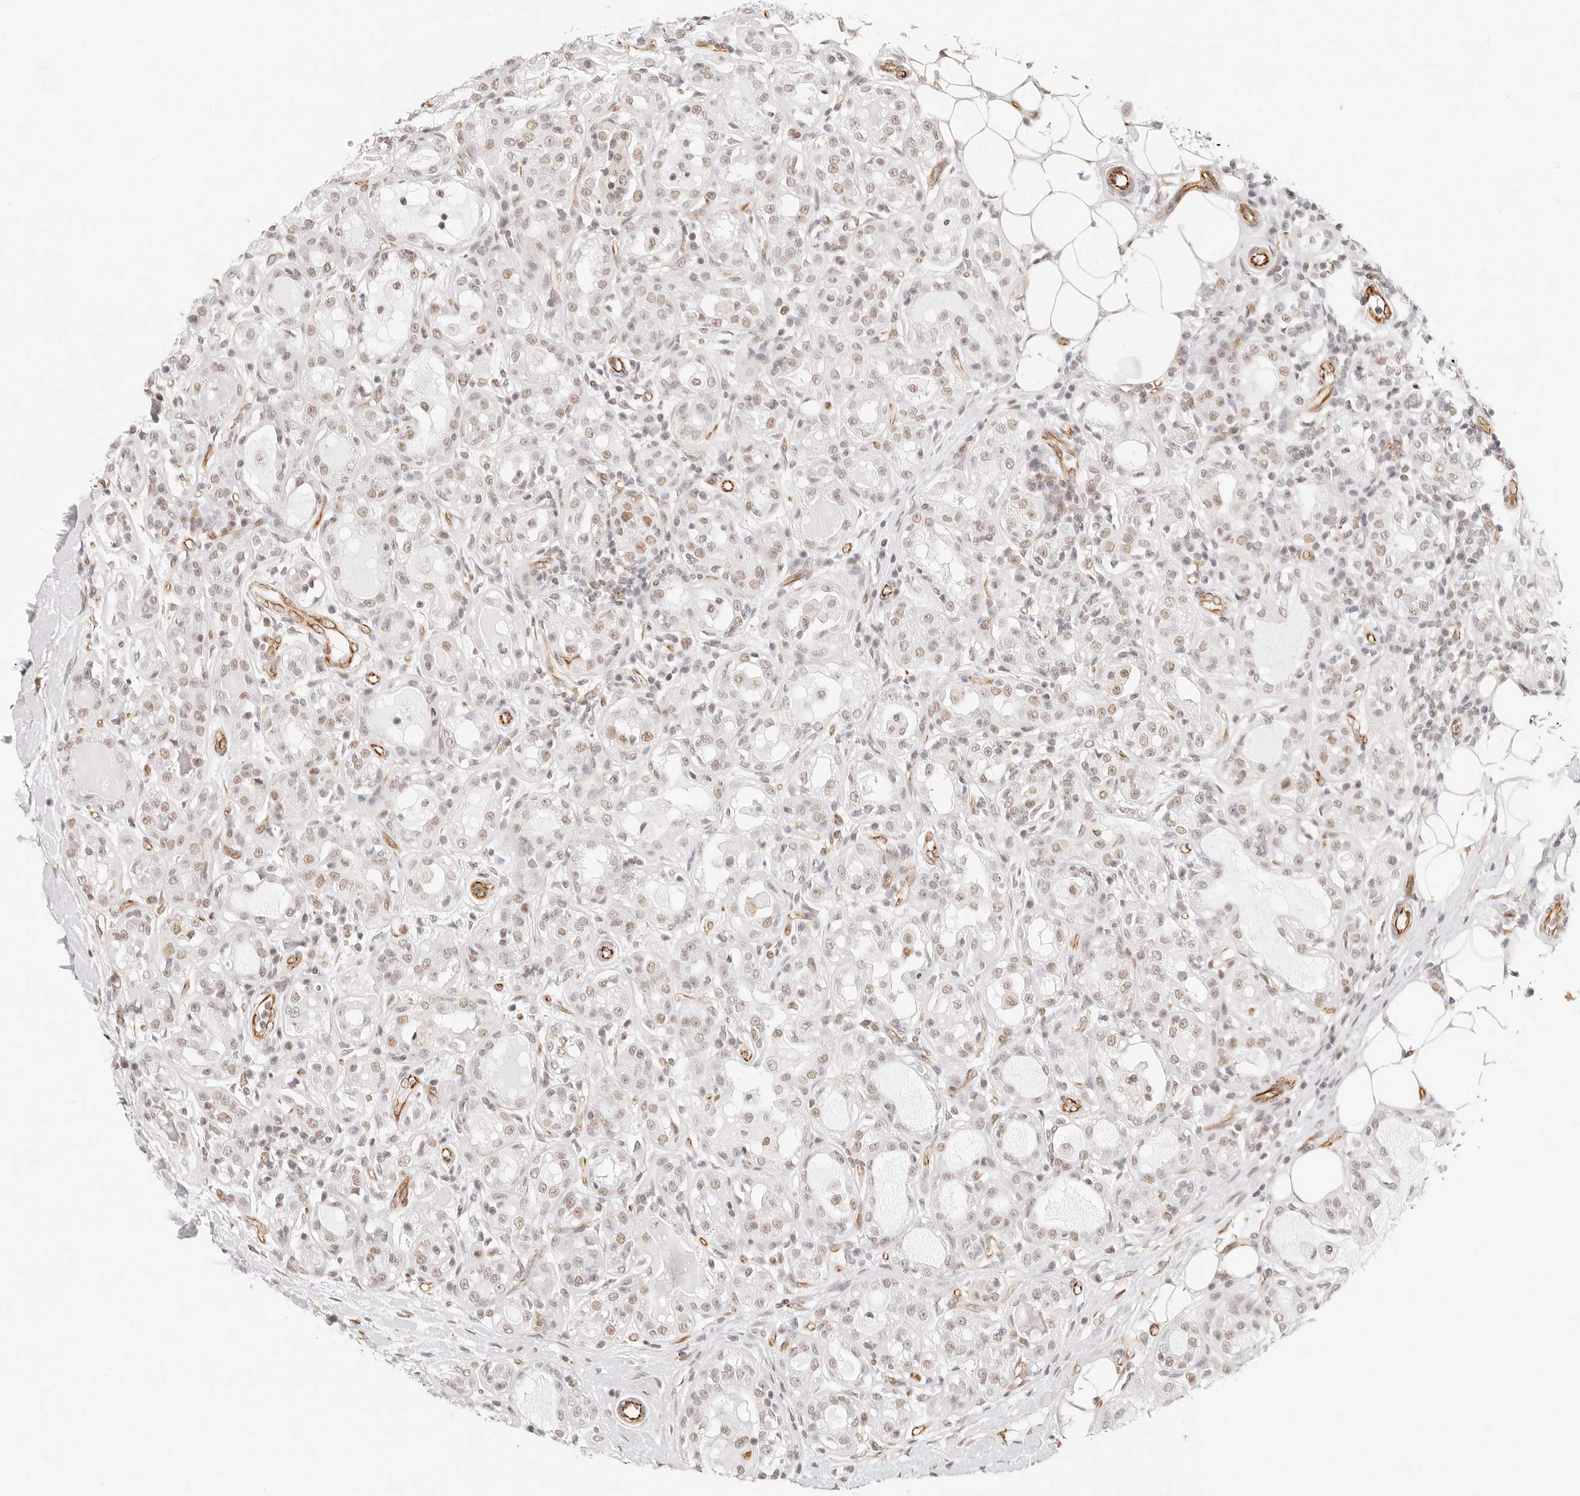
{"staining": {"intensity": "weak", "quantity": "25%-75%", "location": "nuclear"}, "tissue": "breast cancer", "cell_type": "Tumor cells", "image_type": "cancer", "snomed": [{"axis": "morphology", "description": "Duct carcinoma"}, {"axis": "topography", "description": "Breast"}], "caption": "Immunohistochemical staining of breast cancer displays low levels of weak nuclear expression in approximately 25%-75% of tumor cells. Nuclei are stained in blue.", "gene": "ZC3H11A", "patient": {"sex": "female", "age": 27}}